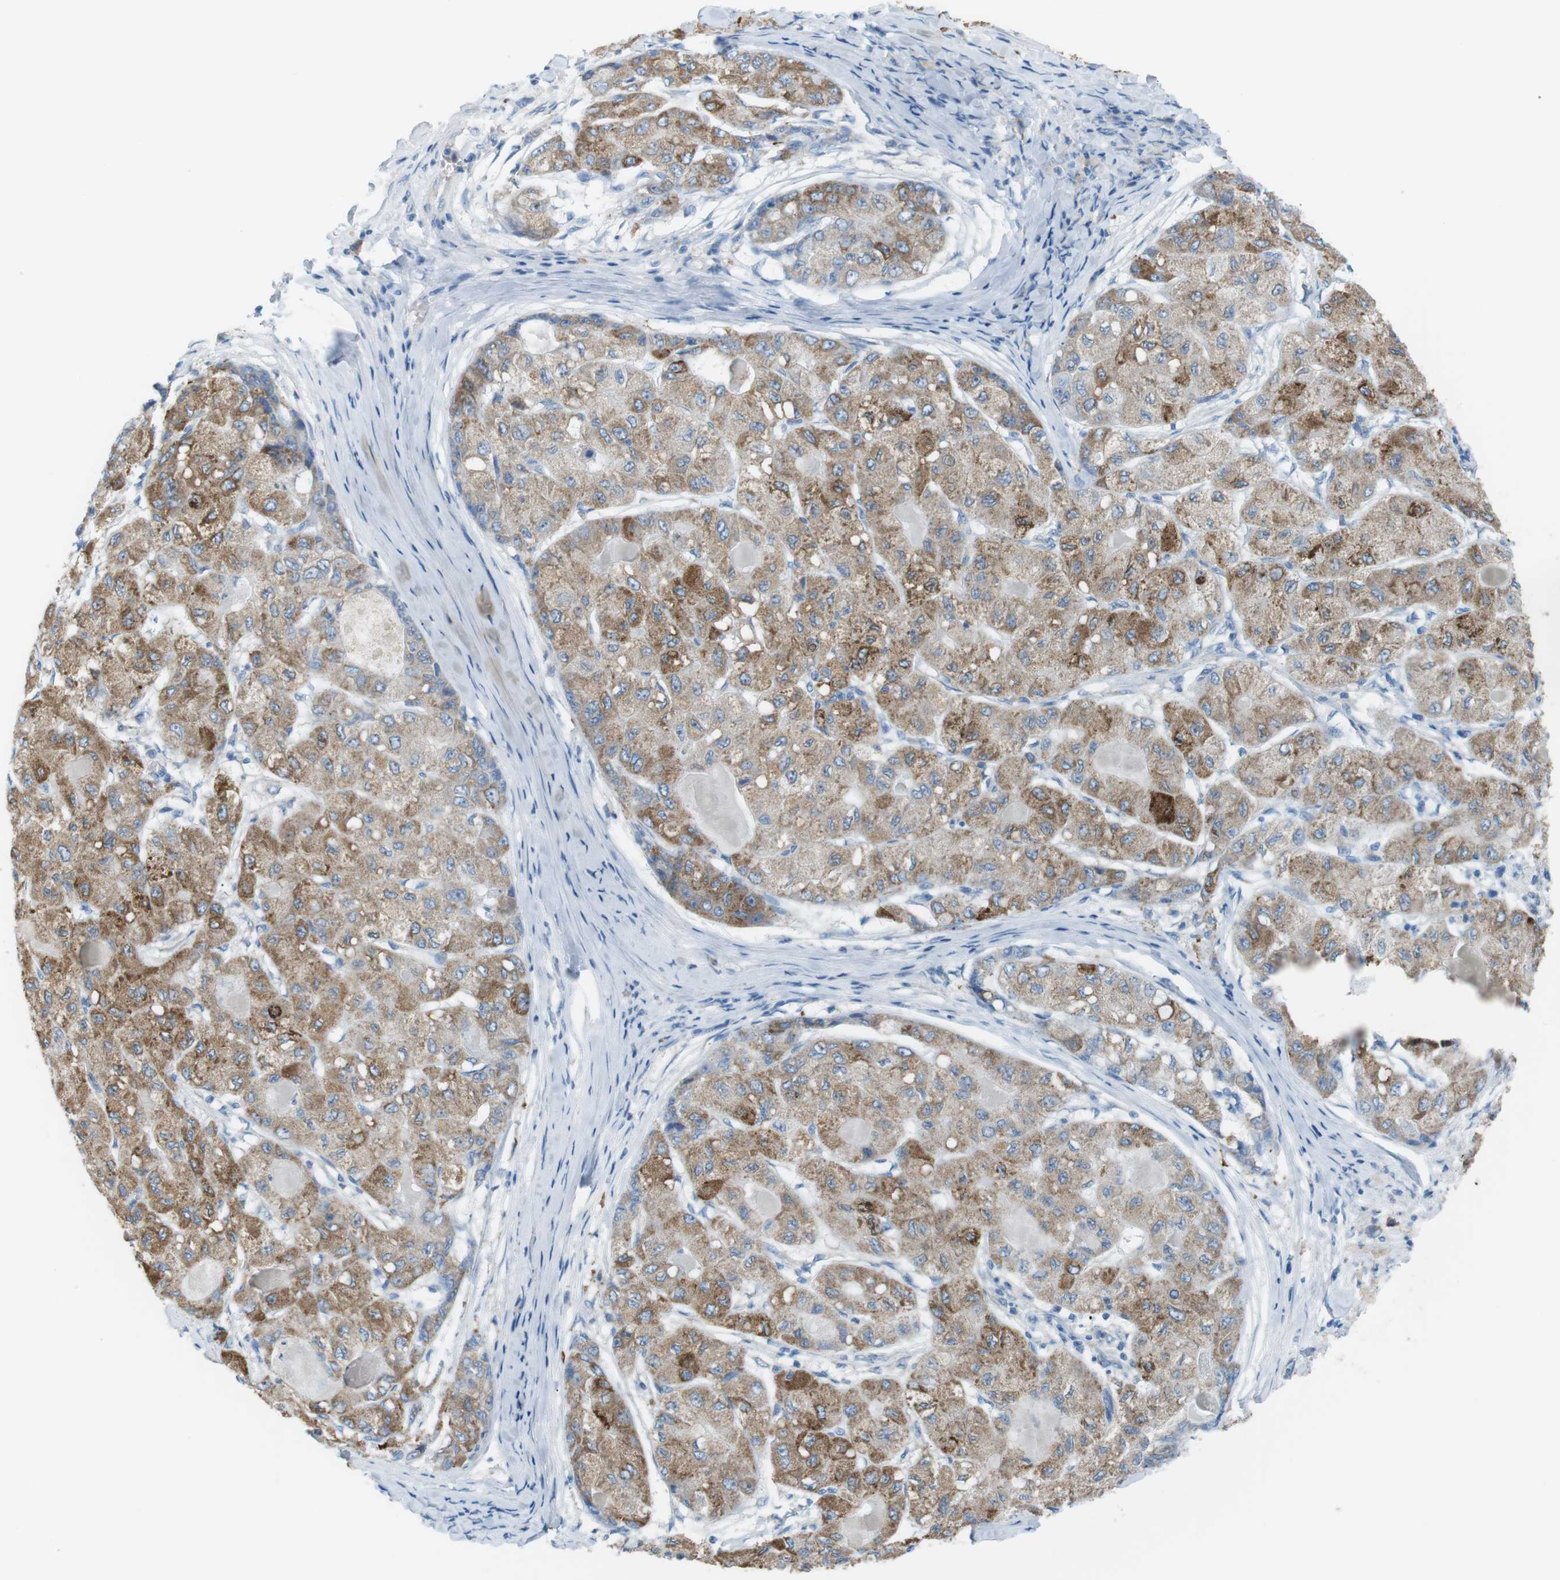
{"staining": {"intensity": "moderate", "quantity": ">75%", "location": "cytoplasmic/membranous"}, "tissue": "liver cancer", "cell_type": "Tumor cells", "image_type": "cancer", "snomed": [{"axis": "morphology", "description": "Carcinoma, Hepatocellular, NOS"}, {"axis": "topography", "description": "Liver"}], "caption": "Human liver hepatocellular carcinoma stained for a protein (brown) displays moderate cytoplasmic/membranous positive expression in about >75% of tumor cells.", "gene": "VAMP1", "patient": {"sex": "male", "age": 80}}